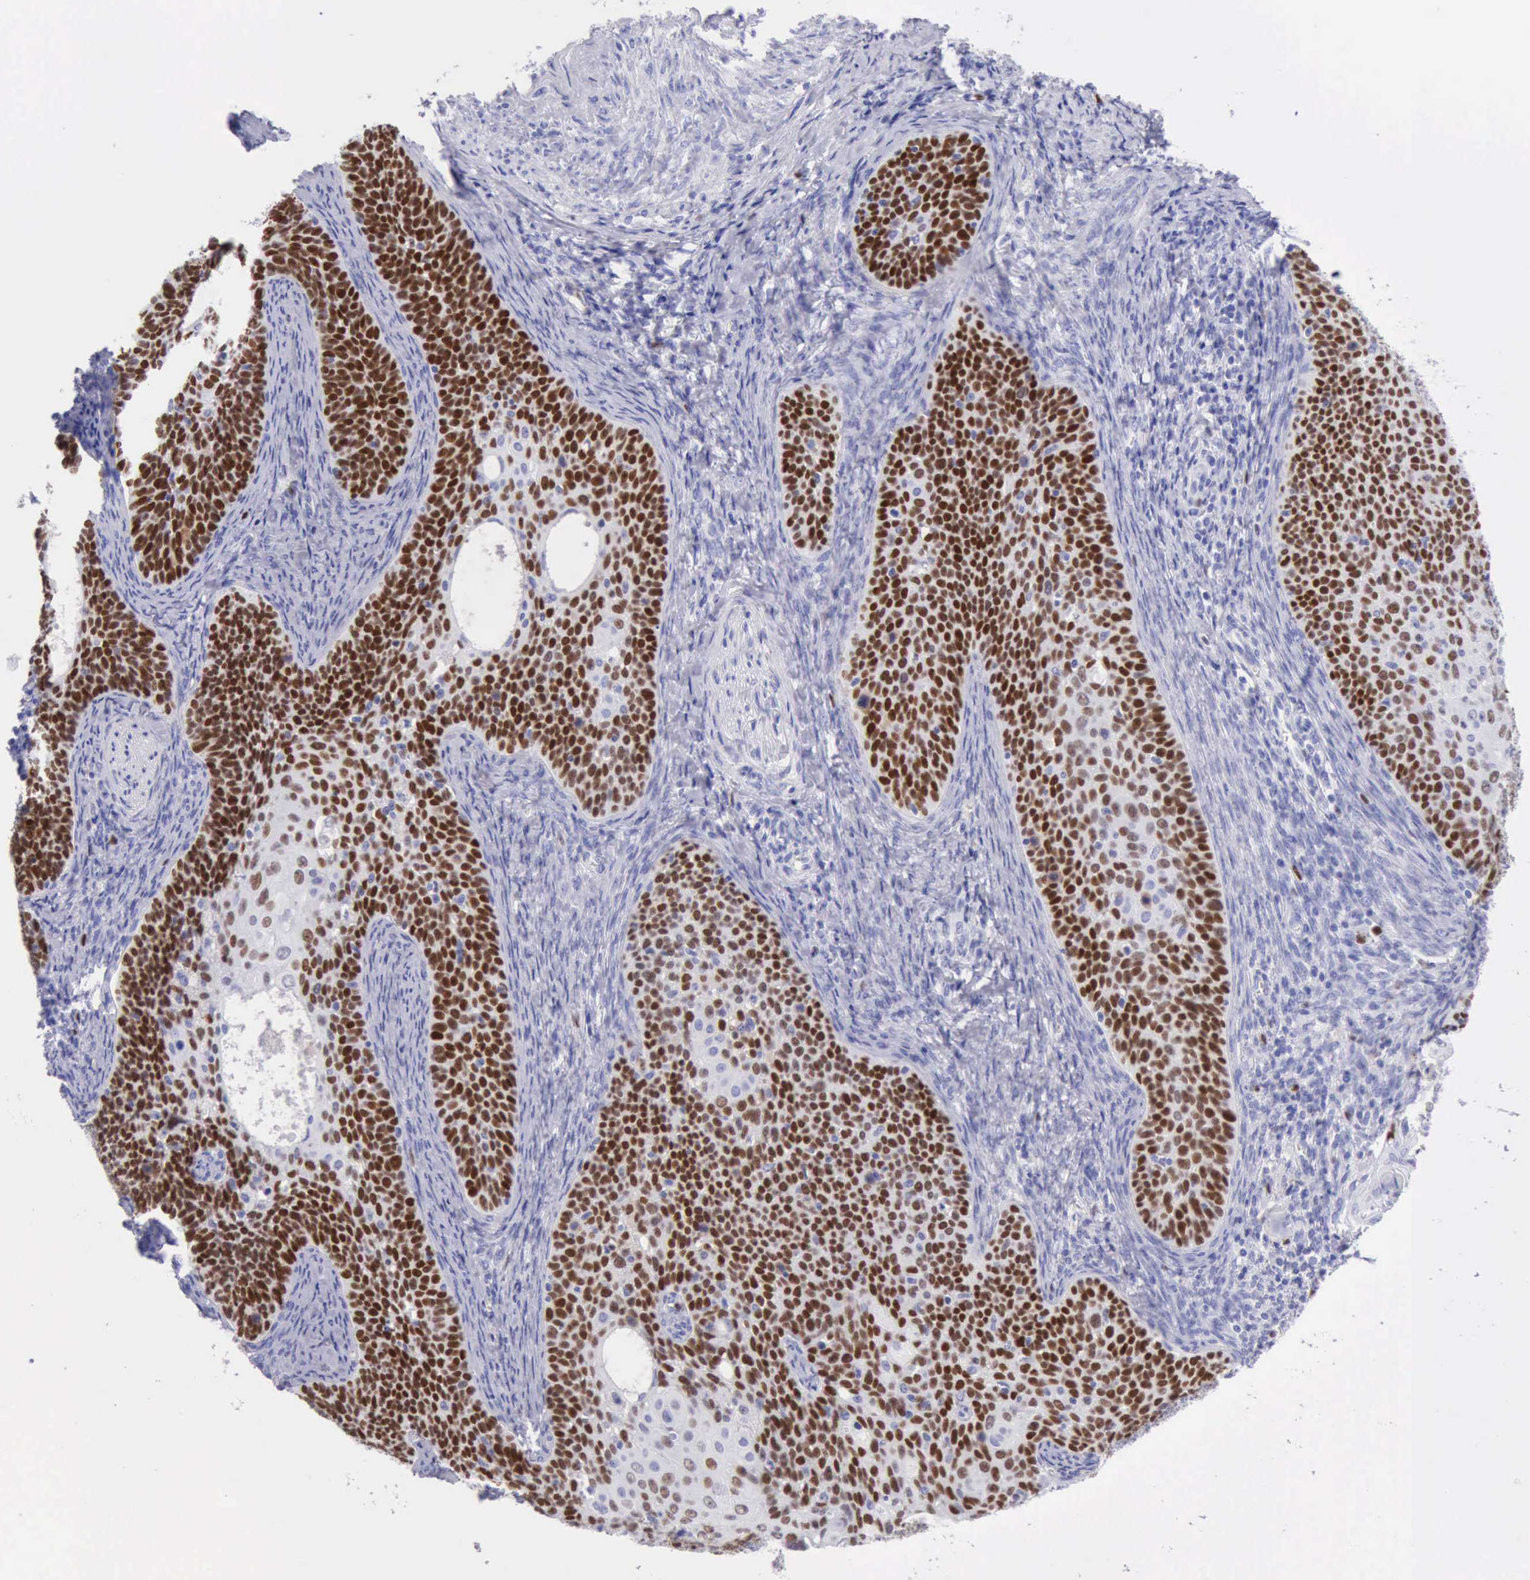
{"staining": {"intensity": "moderate", "quantity": "25%-75%", "location": "nuclear"}, "tissue": "cervical cancer", "cell_type": "Tumor cells", "image_type": "cancer", "snomed": [{"axis": "morphology", "description": "Squamous cell carcinoma, NOS"}, {"axis": "topography", "description": "Cervix"}], "caption": "Cervical cancer (squamous cell carcinoma) tissue exhibits moderate nuclear positivity in approximately 25%-75% of tumor cells, visualized by immunohistochemistry.", "gene": "MCM2", "patient": {"sex": "female", "age": 33}}